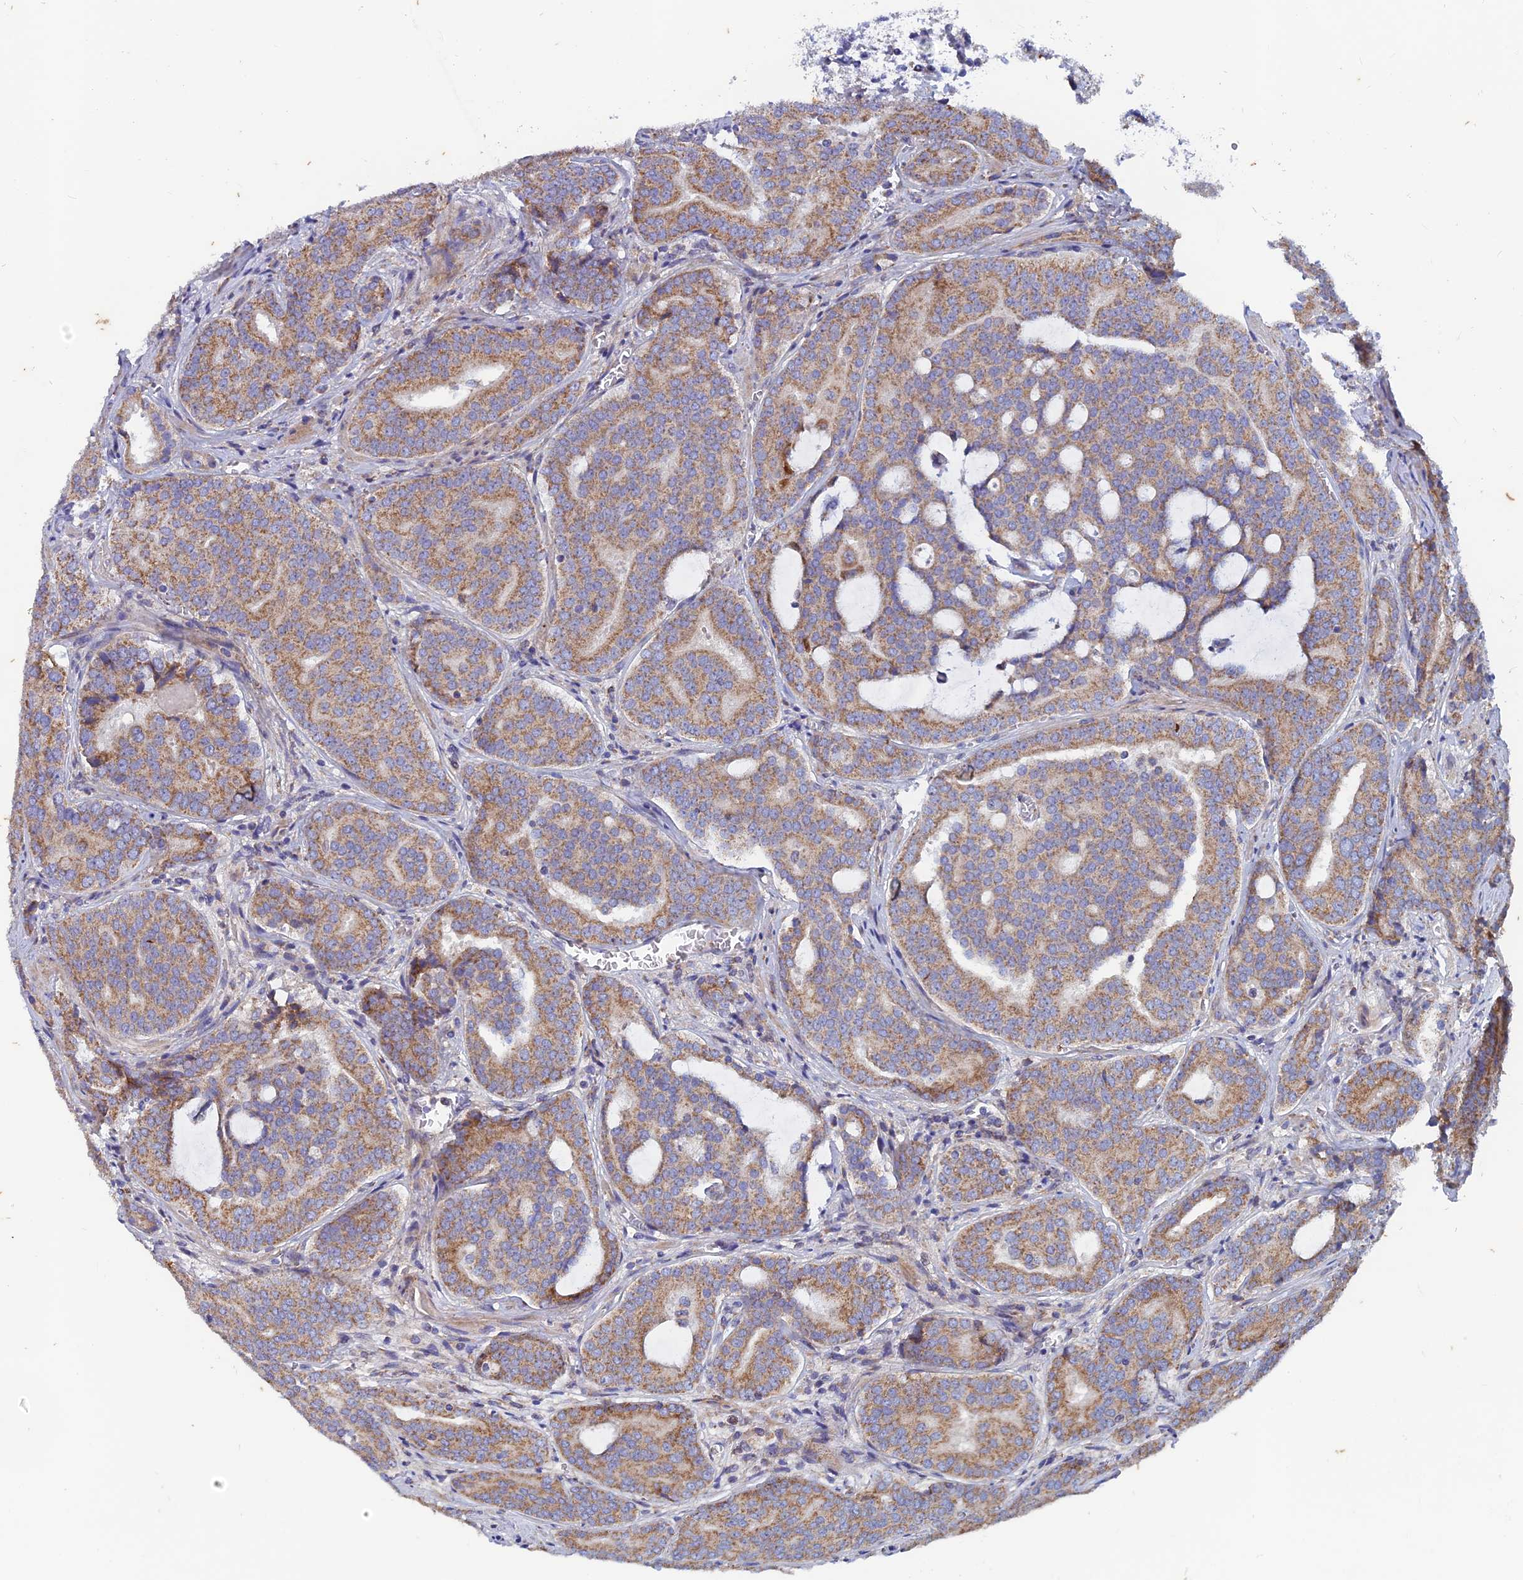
{"staining": {"intensity": "moderate", "quantity": ">75%", "location": "cytoplasmic/membranous"}, "tissue": "prostate cancer", "cell_type": "Tumor cells", "image_type": "cancer", "snomed": [{"axis": "morphology", "description": "Adenocarcinoma, High grade"}, {"axis": "topography", "description": "Prostate"}], "caption": "A medium amount of moderate cytoplasmic/membranous positivity is seen in about >75% of tumor cells in prostate cancer tissue.", "gene": "AP4S1", "patient": {"sex": "male", "age": 55}}